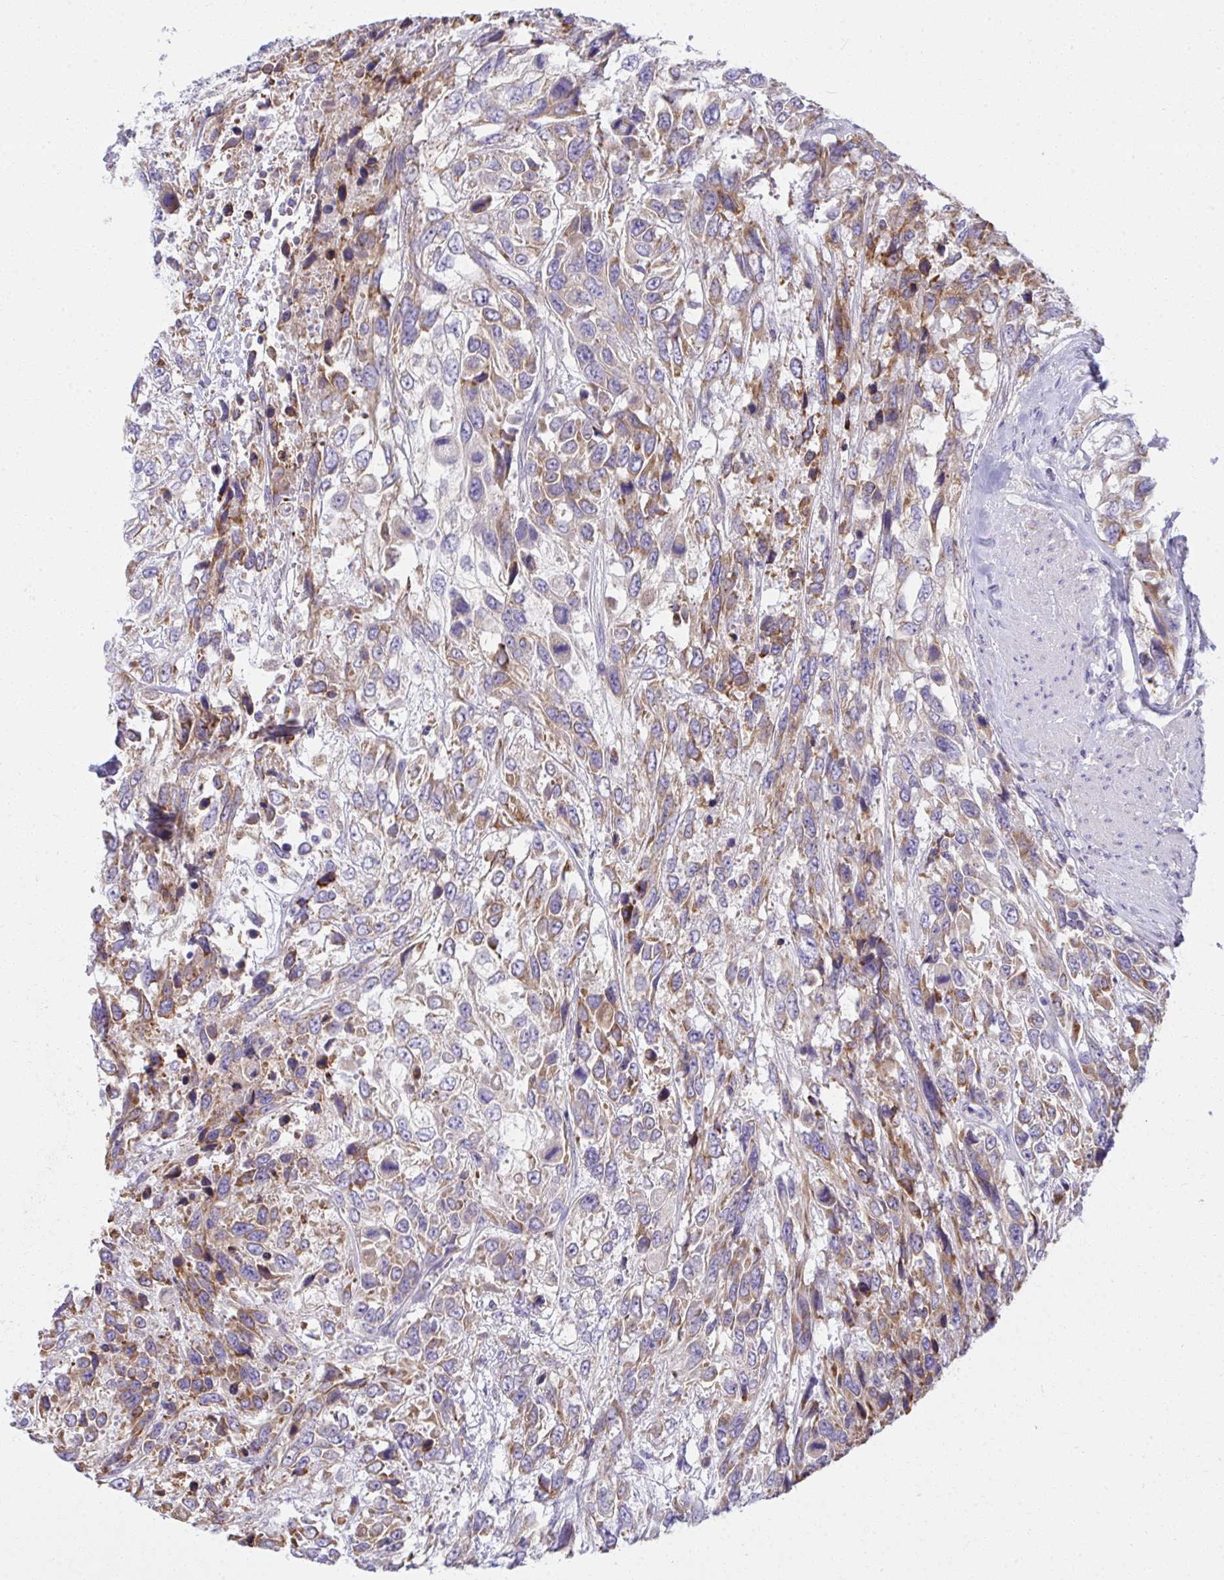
{"staining": {"intensity": "moderate", "quantity": "25%-75%", "location": "cytoplasmic/membranous"}, "tissue": "urothelial cancer", "cell_type": "Tumor cells", "image_type": "cancer", "snomed": [{"axis": "morphology", "description": "Urothelial carcinoma, High grade"}, {"axis": "topography", "description": "Urinary bladder"}], "caption": "A histopathology image of human urothelial cancer stained for a protein reveals moderate cytoplasmic/membranous brown staining in tumor cells. Nuclei are stained in blue.", "gene": "FASLG", "patient": {"sex": "female", "age": 70}}